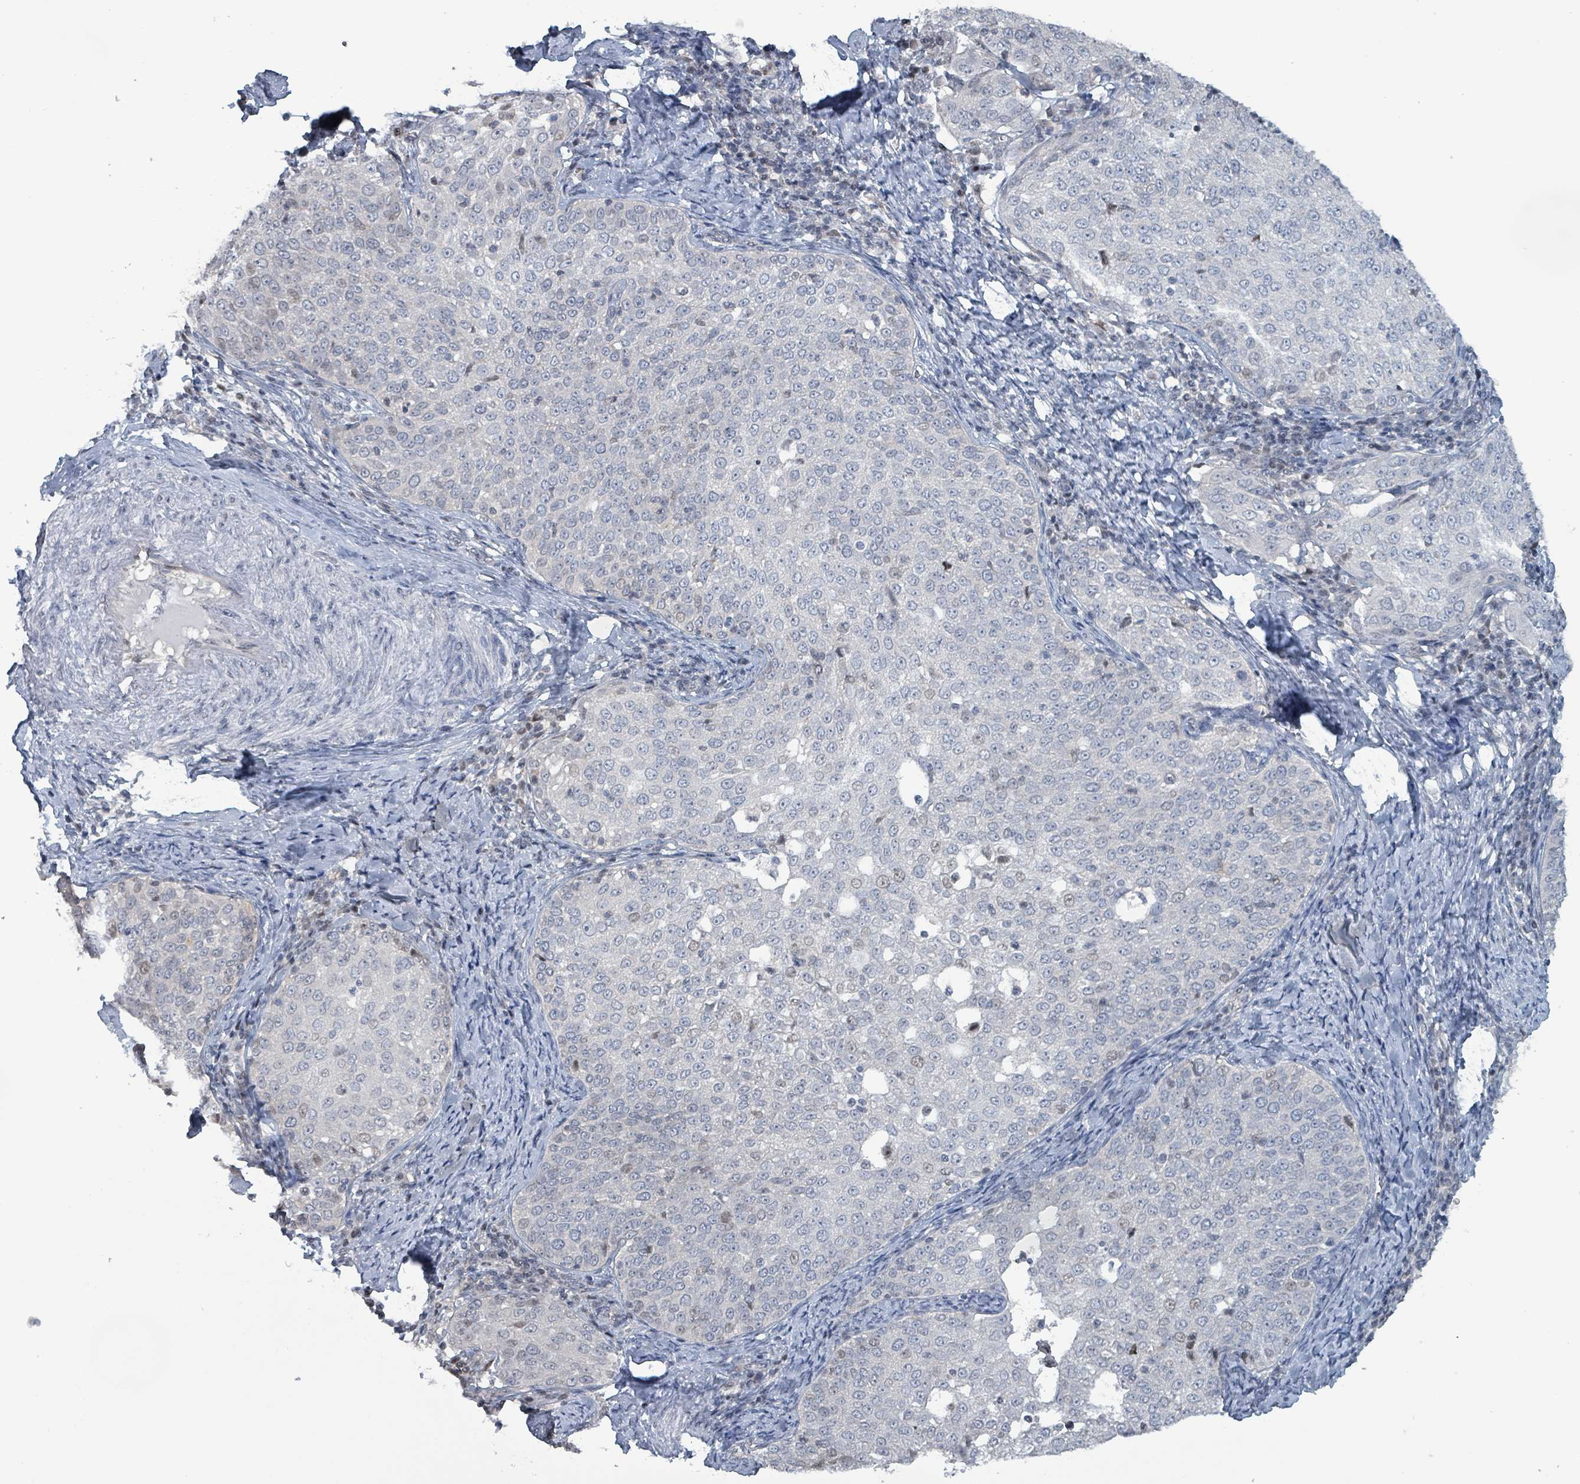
{"staining": {"intensity": "weak", "quantity": "<25%", "location": "nuclear"}, "tissue": "cervical cancer", "cell_type": "Tumor cells", "image_type": "cancer", "snomed": [{"axis": "morphology", "description": "Squamous cell carcinoma, NOS"}, {"axis": "topography", "description": "Cervix"}], "caption": "High magnification brightfield microscopy of squamous cell carcinoma (cervical) stained with DAB (brown) and counterstained with hematoxylin (blue): tumor cells show no significant positivity. (Immunohistochemistry, brightfield microscopy, high magnification).", "gene": "BIVM", "patient": {"sex": "female", "age": 57}}